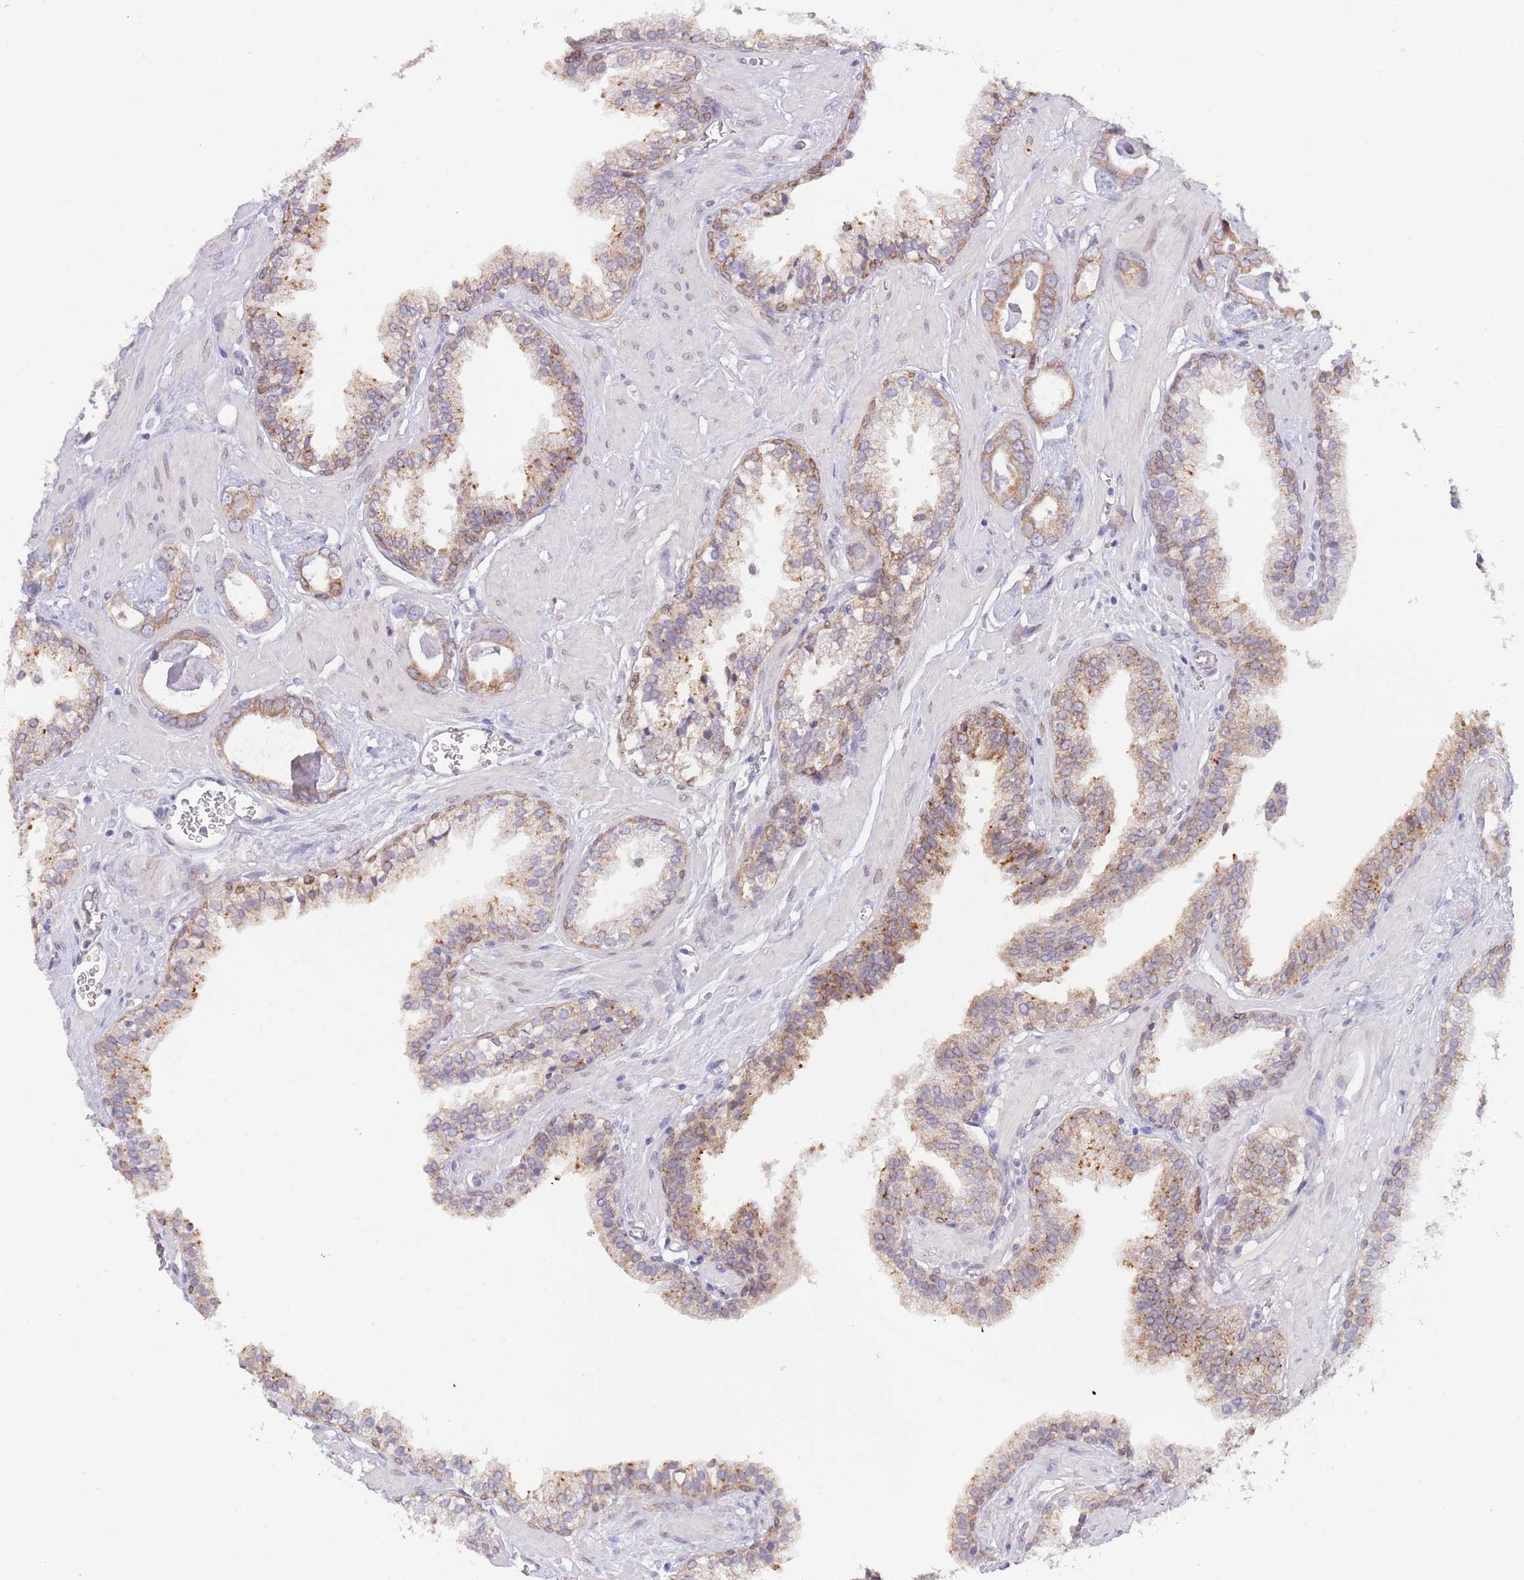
{"staining": {"intensity": "moderate", "quantity": ">75%", "location": "cytoplasmic/membranous"}, "tissue": "prostate cancer", "cell_type": "Tumor cells", "image_type": "cancer", "snomed": [{"axis": "morphology", "description": "Adenocarcinoma, Low grade"}, {"axis": "topography", "description": "Prostate"}], "caption": "Immunohistochemistry (IHC) (DAB (3,3'-diaminobenzidine)) staining of human prostate adenocarcinoma (low-grade) displays moderate cytoplasmic/membranous protein expression in about >75% of tumor cells. Using DAB (3,3'-diaminobenzidine) (brown) and hematoxylin (blue) stains, captured at high magnification using brightfield microscopy.", "gene": "EBPL", "patient": {"sex": "male", "age": 60}}